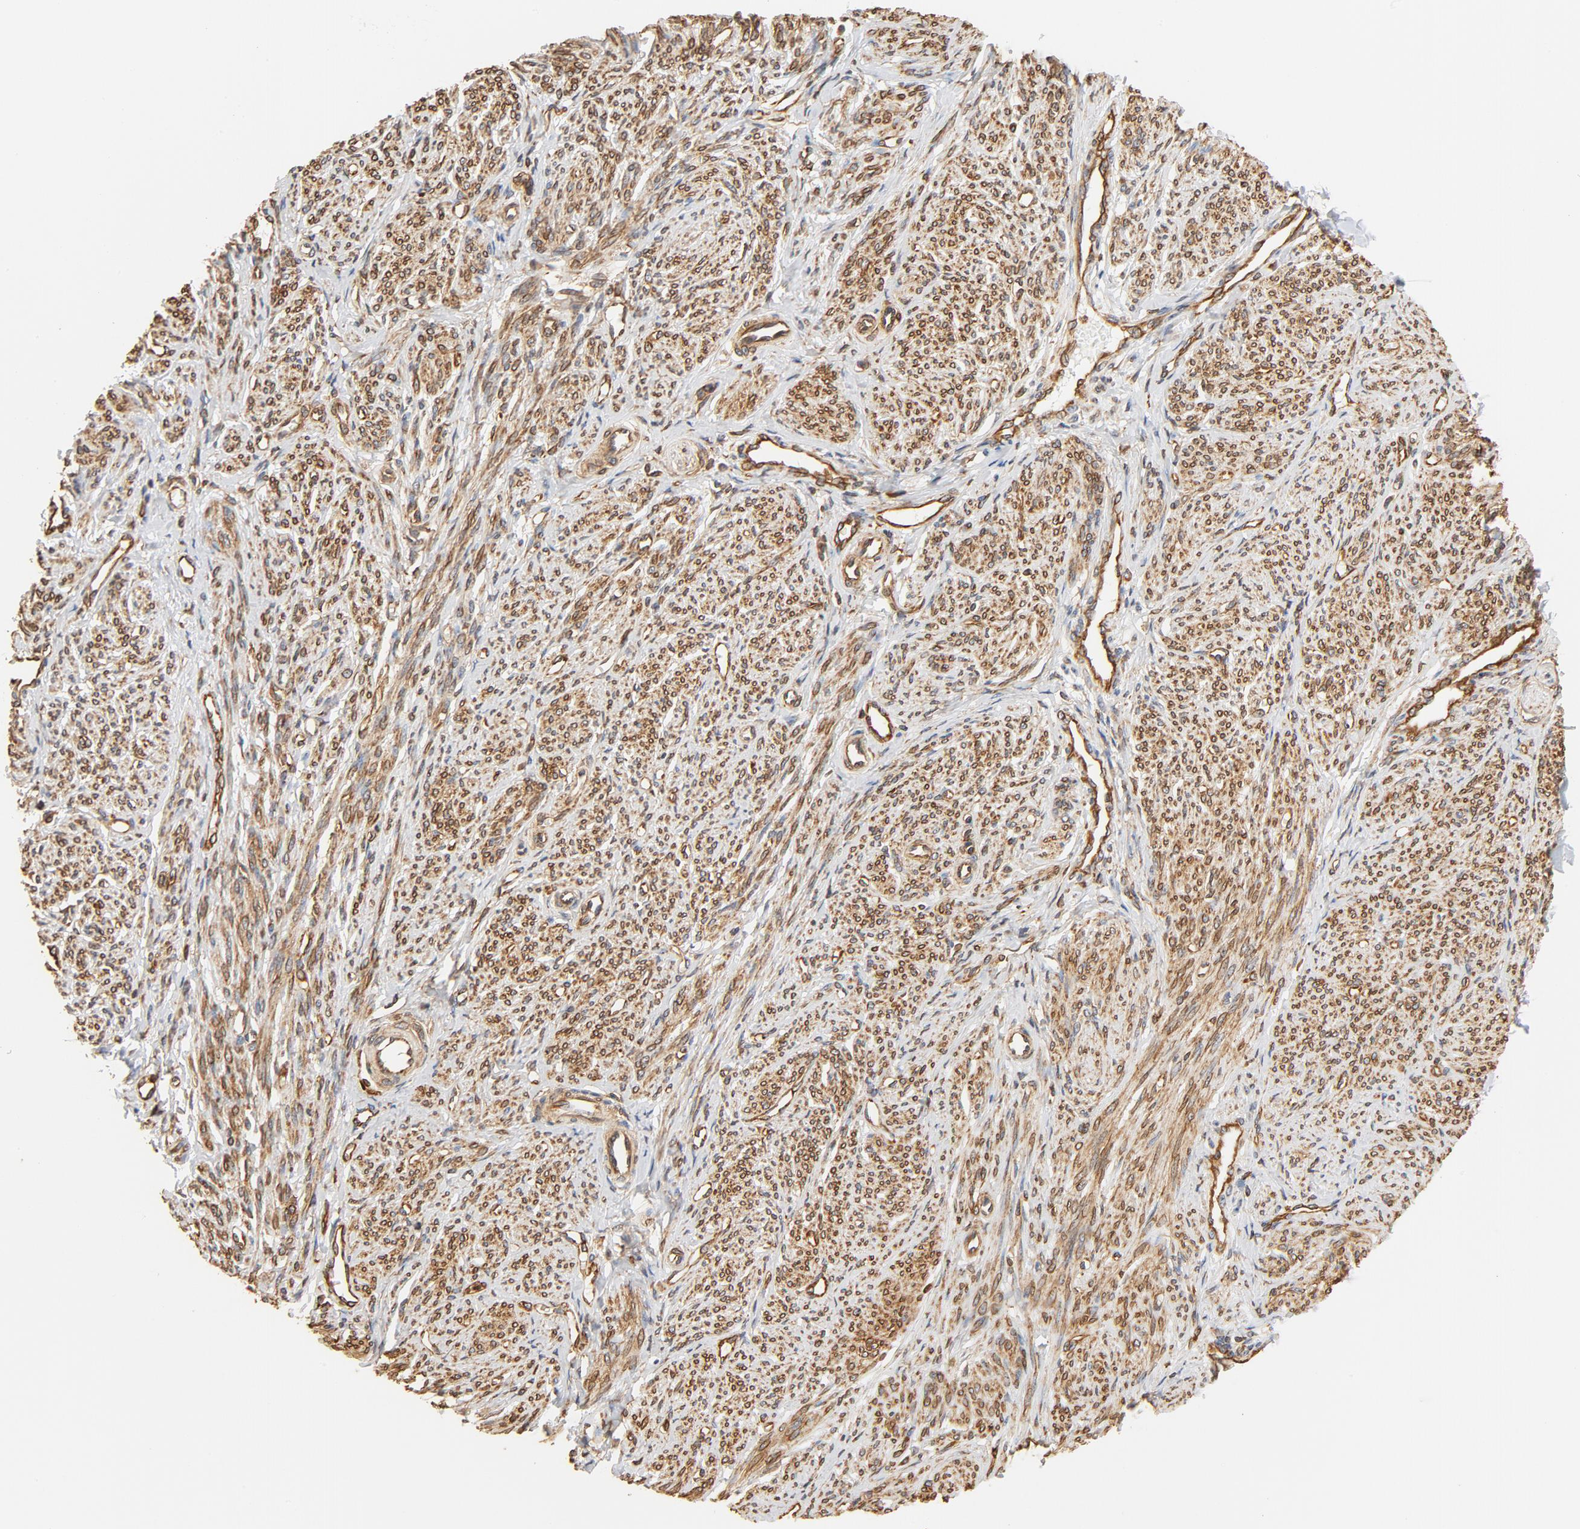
{"staining": {"intensity": "moderate", "quantity": ">75%", "location": "cytoplasmic/membranous"}, "tissue": "smooth muscle", "cell_type": "Smooth muscle cells", "image_type": "normal", "snomed": [{"axis": "morphology", "description": "Normal tissue, NOS"}, {"axis": "topography", "description": "Smooth muscle"}], "caption": "Brown immunohistochemical staining in benign human smooth muscle displays moderate cytoplasmic/membranous positivity in approximately >75% of smooth muscle cells.", "gene": "BCAP31", "patient": {"sex": "female", "age": 65}}